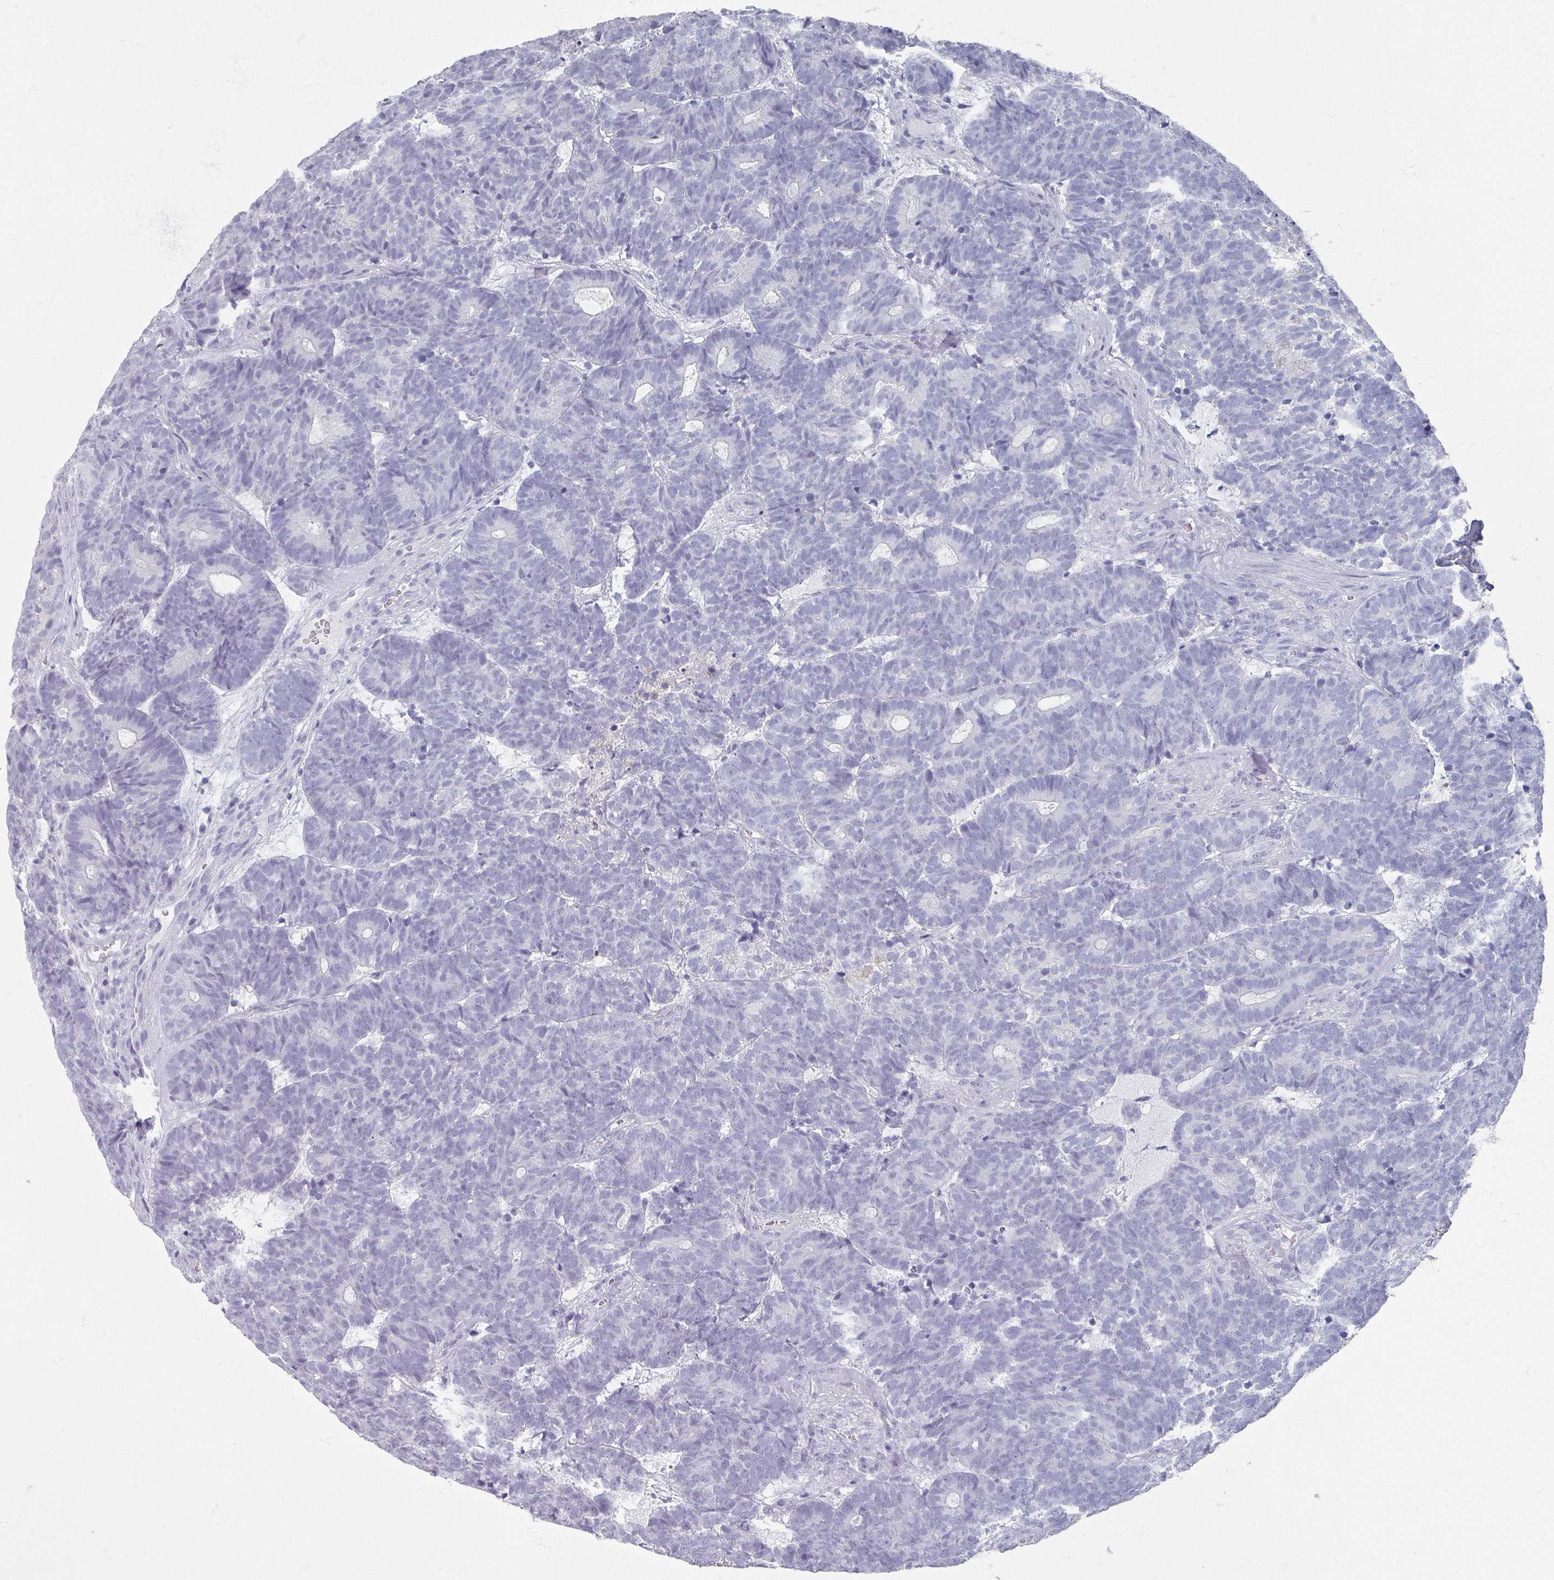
{"staining": {"intensity": "negative", "quantity": "none", "location": "none"}, "tissue": "head and neck cancer", "cell_type": "Tumor cells", "image_type": "cancer", "snomed": [{"axis": "morphology", "description": "Adenocarcinoma, NOS"}, {"axis": "topography", "description": "Head-Neck"}], "caption": "Immunohistochemical staining of head and neck adenocarcinoma demonstrates no significant positivity in tumor cells.", "gene": "OMG", "patient": {"sex": "female", "age": 81}}